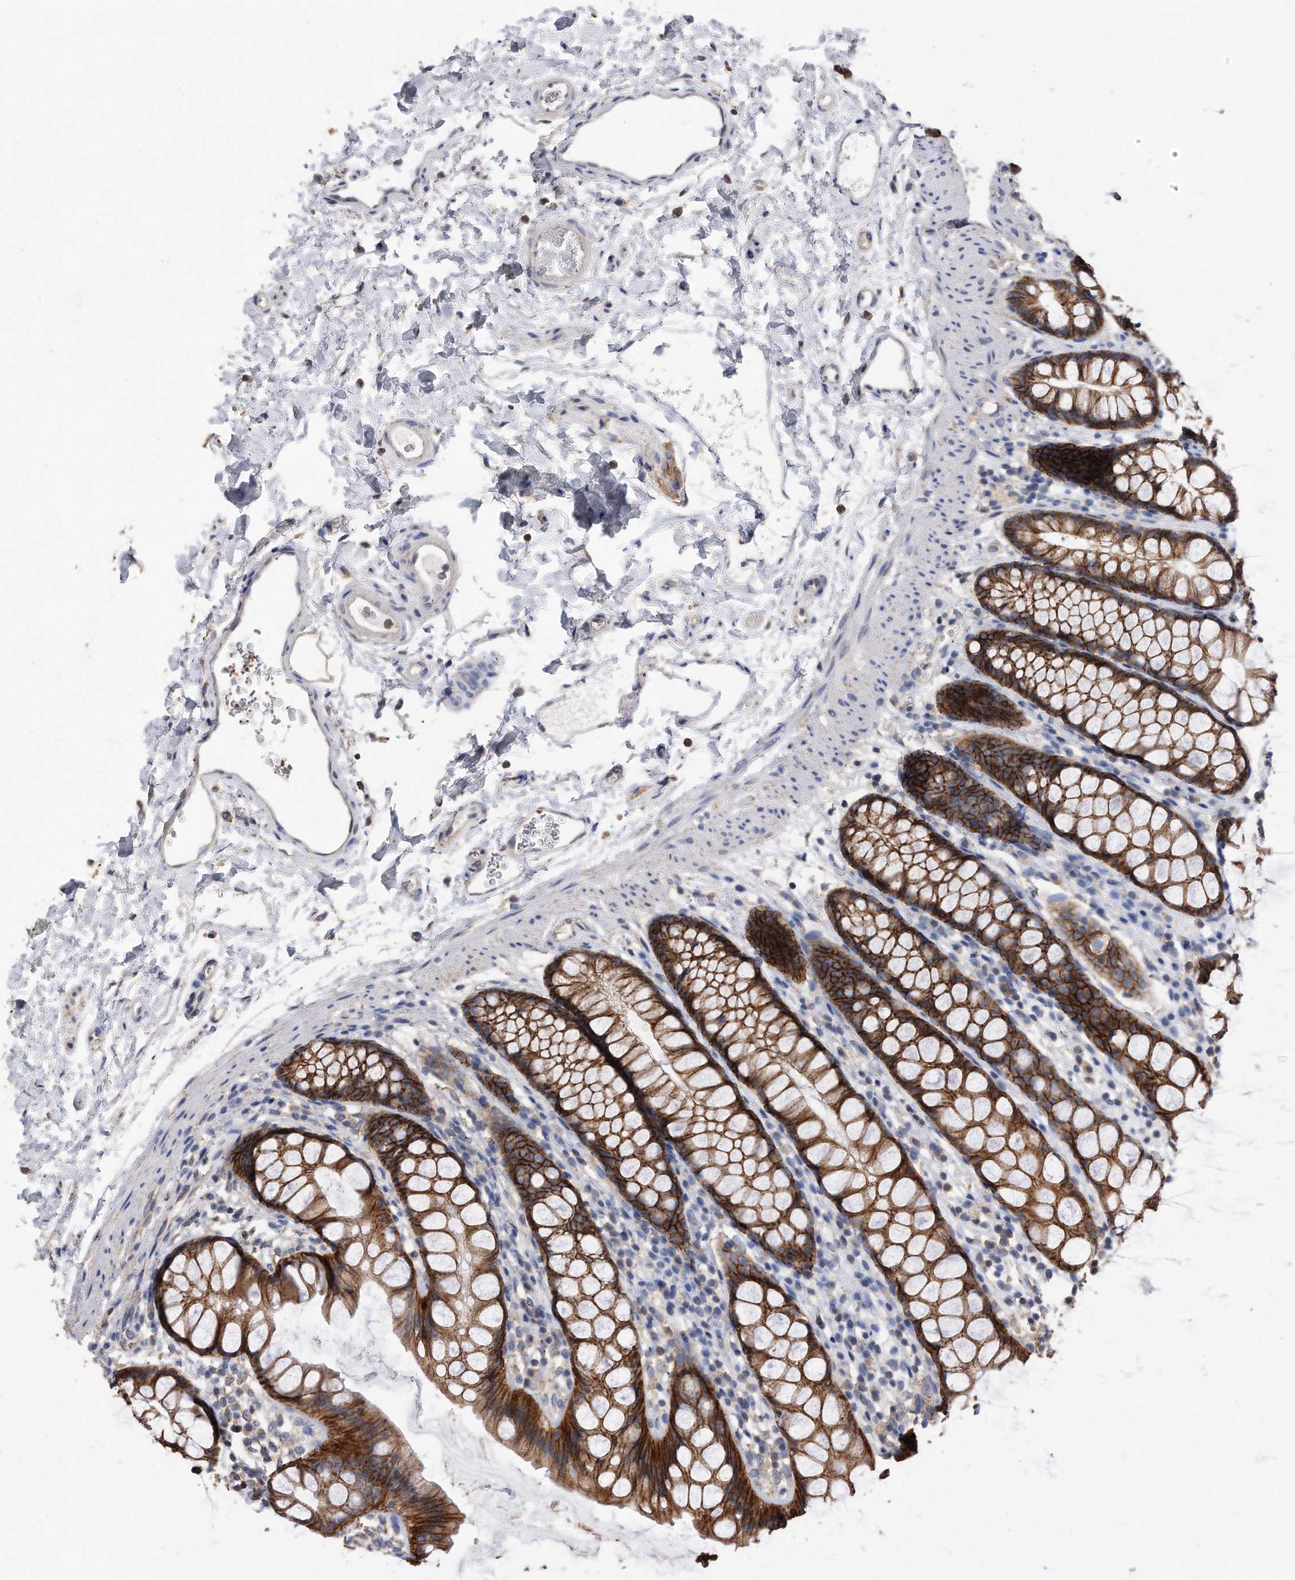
{"staining": {"intensity": "strong", "quantity": ">75%", "location": "cytoplasmic/membranous"}, "tissue": "rectum", "cell_type": "Glandular cells", "image_type": "normal", "snomed": [{"axis": "morphology", "description": "Normal tissue, NOS"}, {"axis": "topography", "description": "Rectum"}], "caption": "Protein expression analysis of unremarkable rectum displays strong cytoplasmic/membranous staining in approximately >75% of glandular cells. (brown staining indicates protein expression, while blue staining denotes nuclei).", "gene": "CDCP1", "patient": {"sex": "female", "age": 65}}